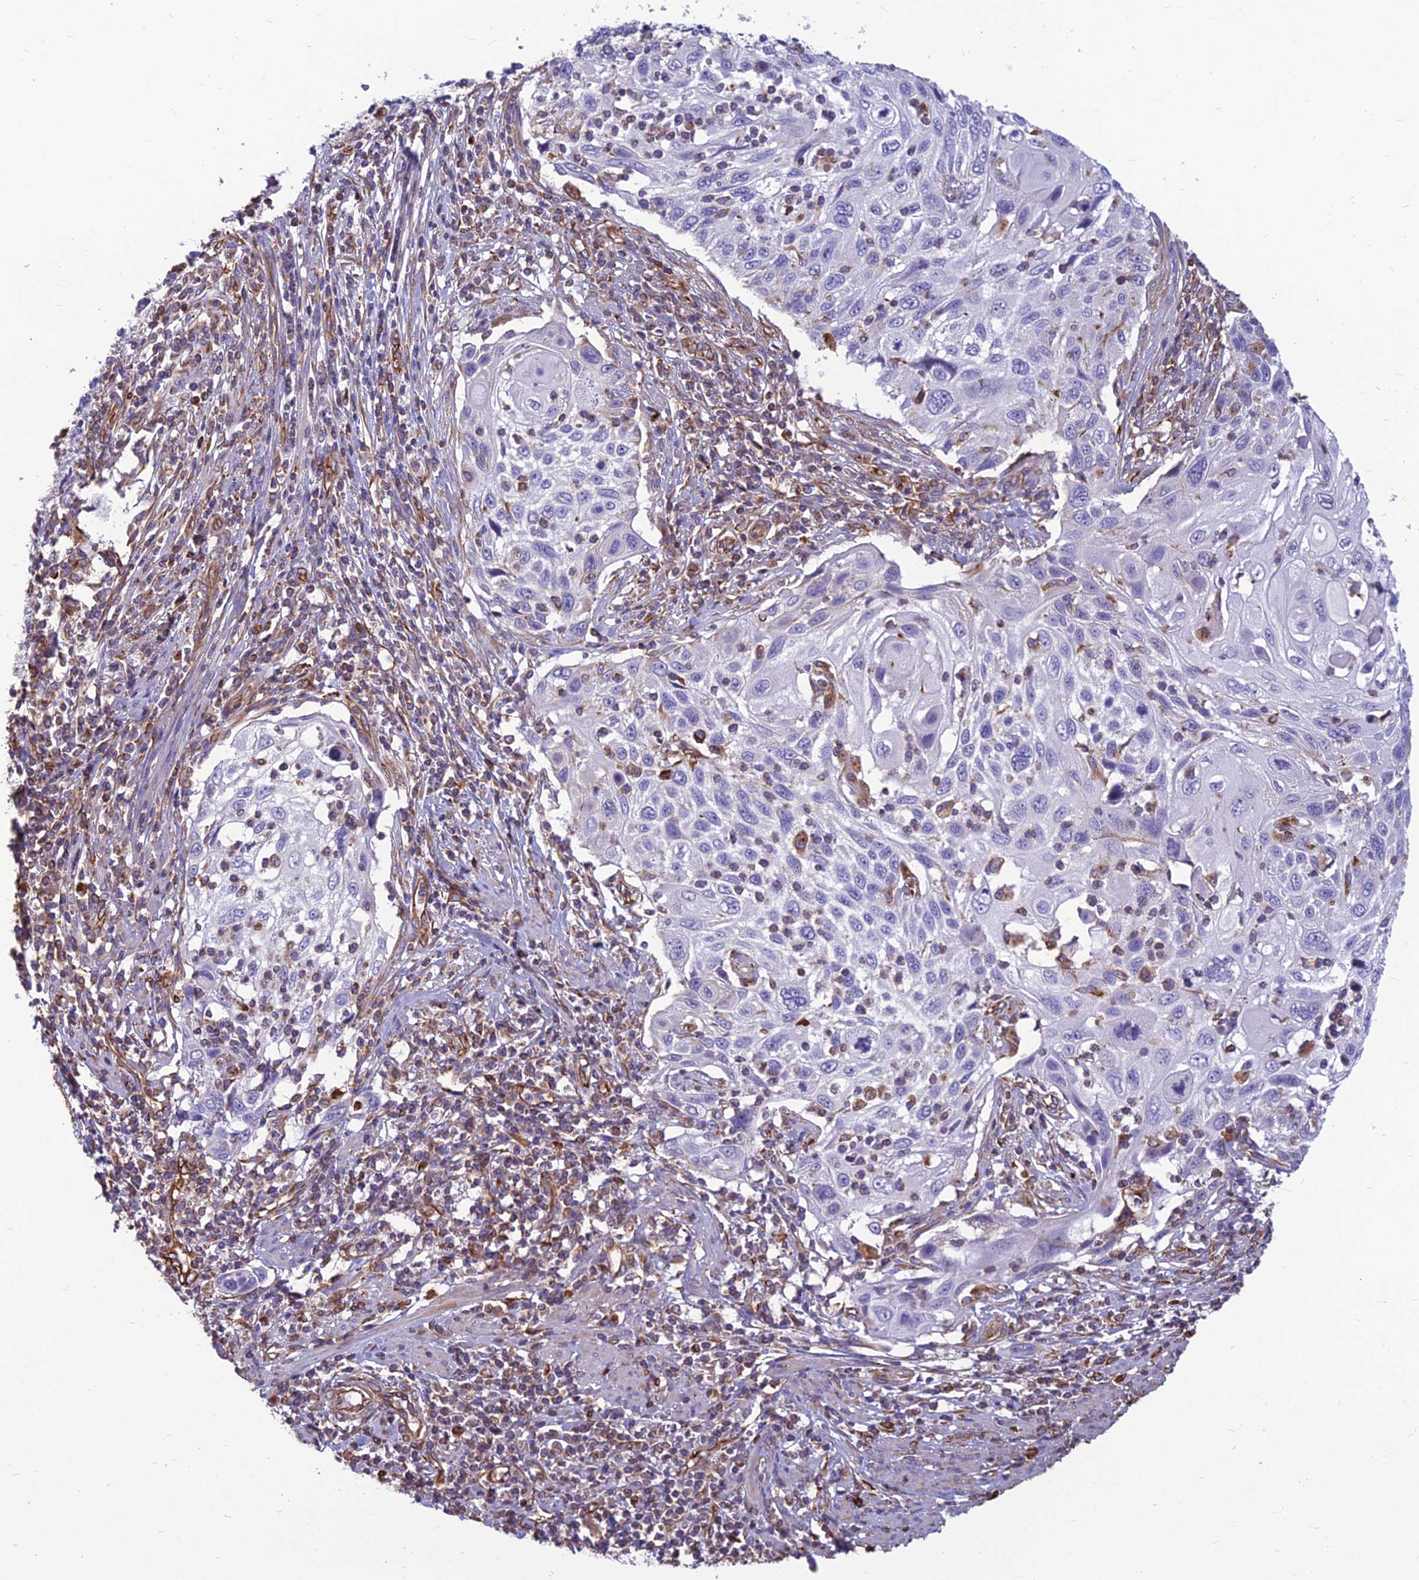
{"staining": {"intensity": "negative", "quantity": "none", "location": "none"}, "tissue": "cervical cancer", "cell_type": "Tumor cells", "image_type": "cancer", "snomed": [{"axis": "morphology", "description": "Squamous cell carcinoma, NOS"}, {"axis": "topography", "description": "Cervix"}], "caption": "The immunohistochemistry micrograph has no significant positivity in tumor cells of cervical cancer tissue. The staining was performed using DAB (3,3'-diaminobenzidine) to visualize the protein expression in brown, while the nuclei were stained in blue with hematoxylin (Magnification: 20x).", "gene": "PSMD11", "patient": {"sex": "female", "age": 70}}